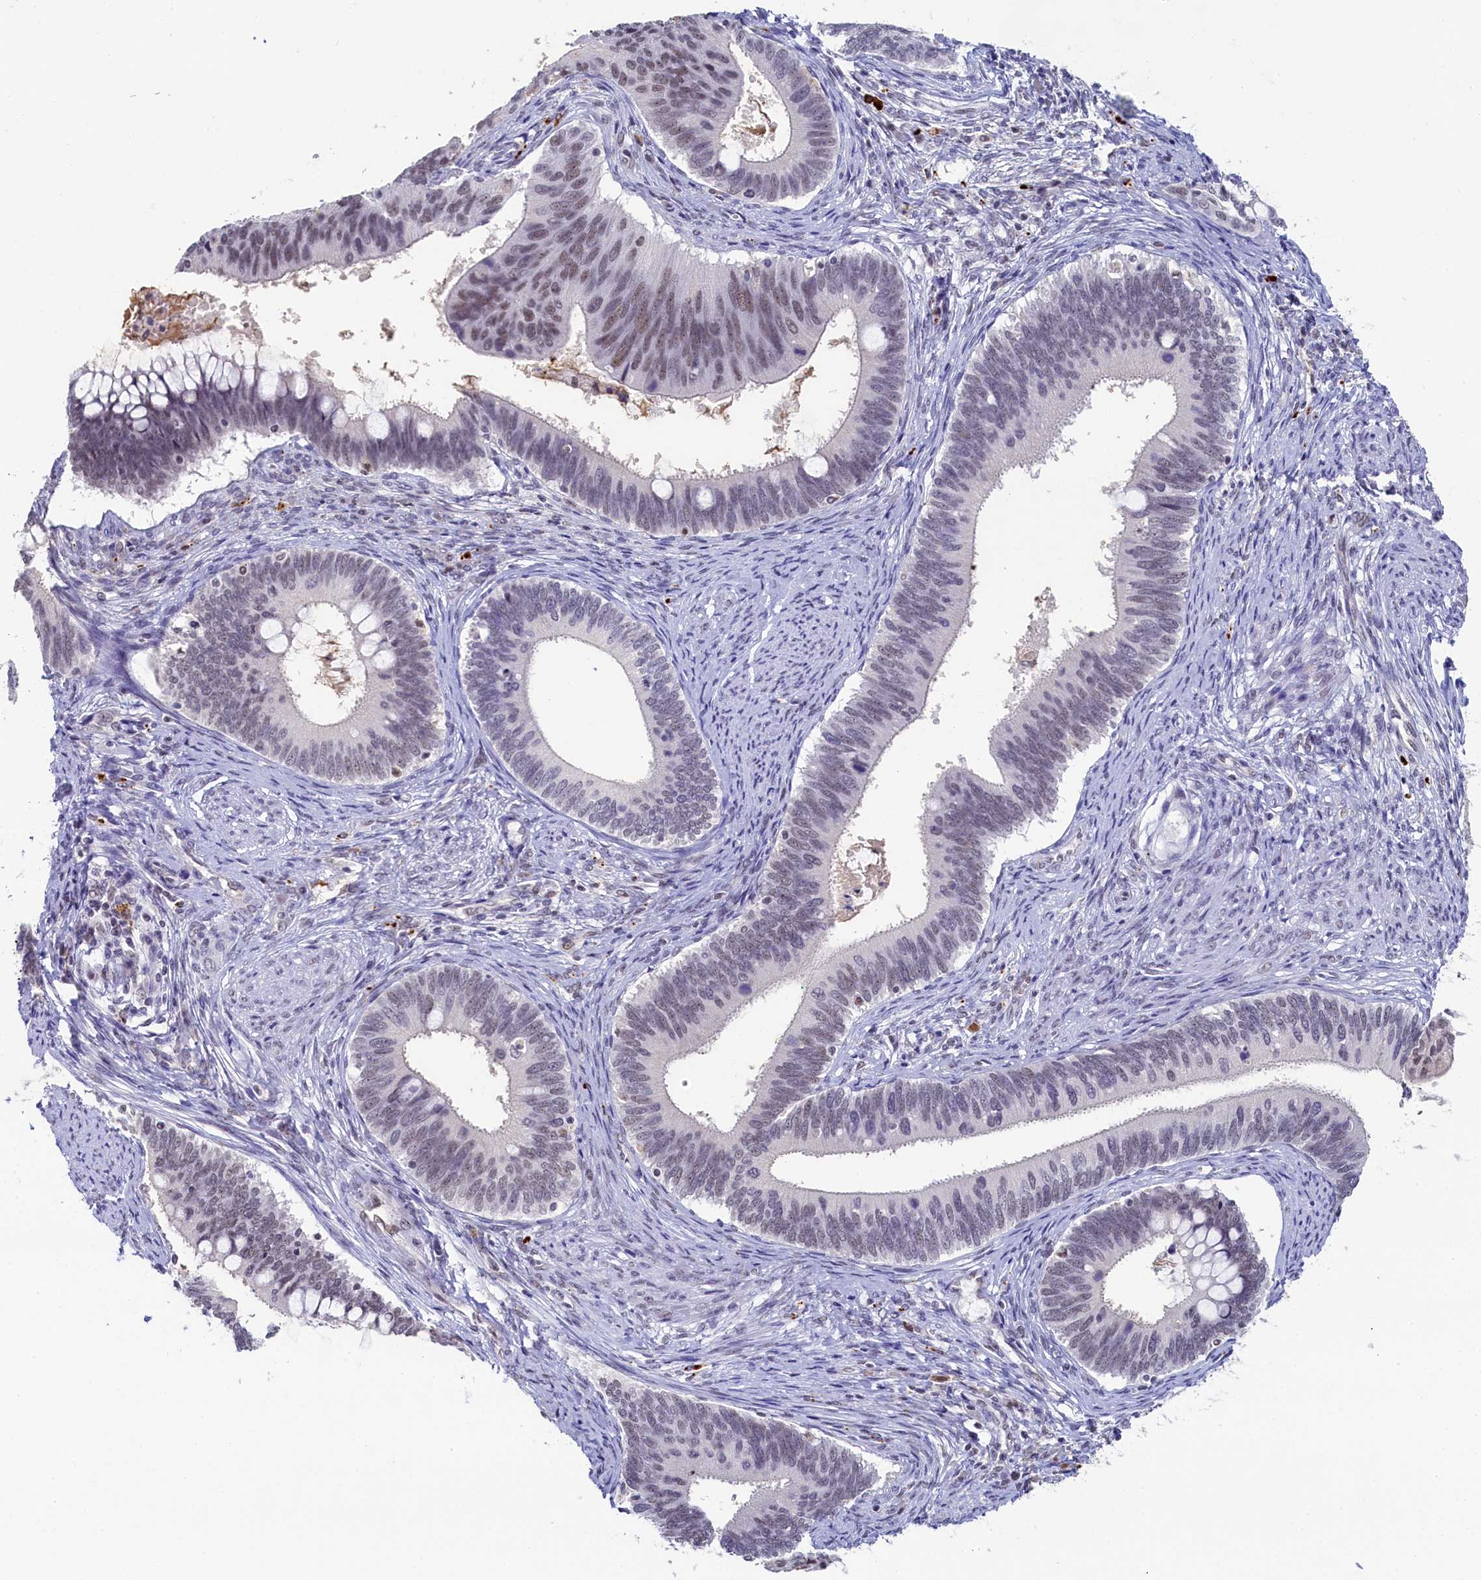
{"staining": {"intensity": "weak", "quantity": "<25%", "location": "nuclear"}, "tissue": "cervical cancer", "cell_type": "Tumor cells", "image_type": "cancer", "snomed": [{"axis": "morphology", "description": "Adenocarcinoma, NOS"}, {"axis": "topography", "description": "Cervix"}], "caption": "This is a photomicrograph of IHC staining of cervical adenocarcinoma, which shows no staining in tumor cells.", "gene": "INTS14", "patient": {"sex": "female", "age": 42}}